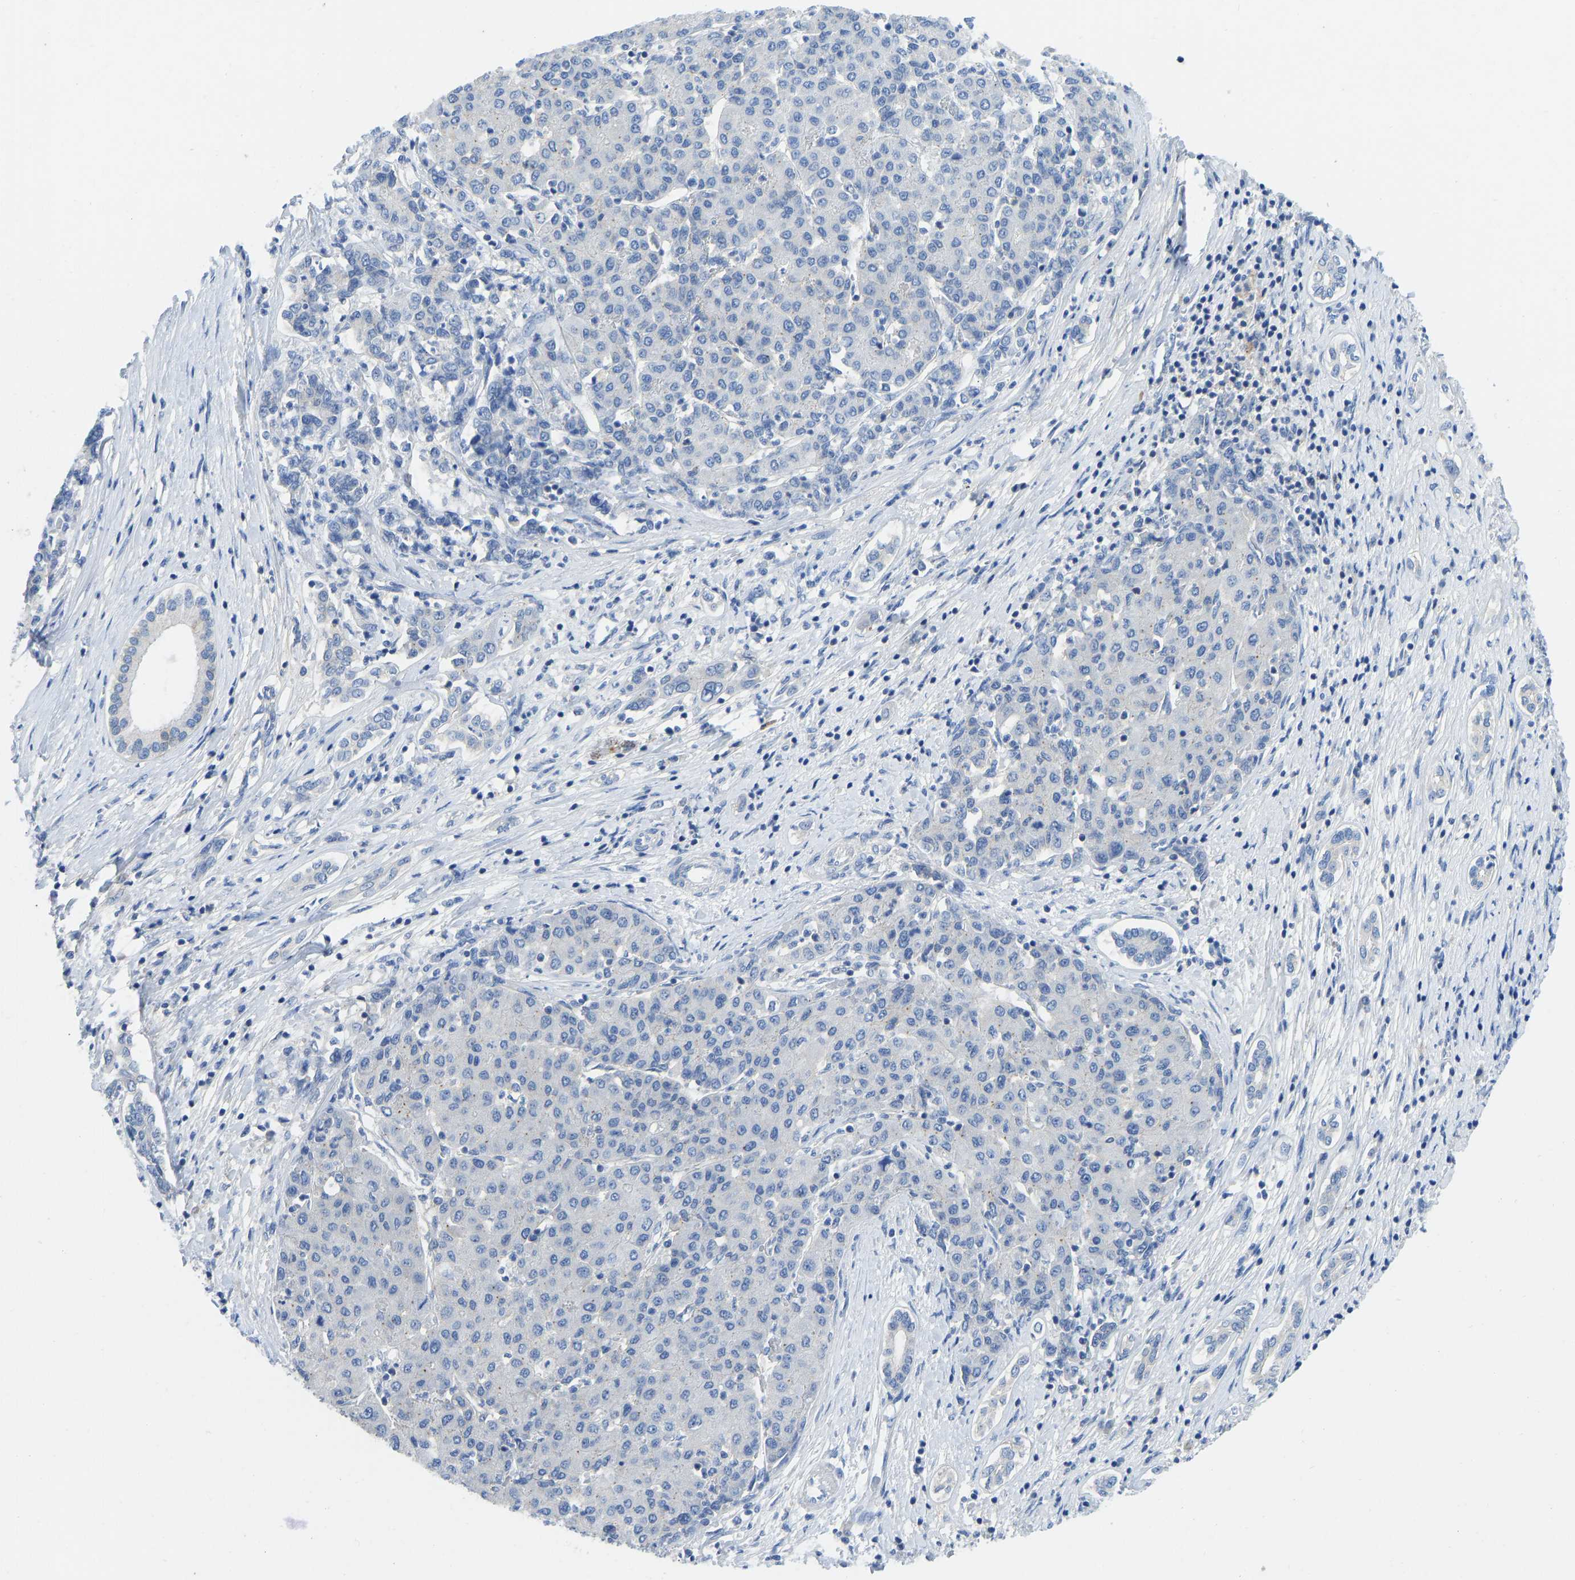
{"staining": {"intensity": "negative", "quantity": "none", "location": "none"}, "tissue": "liver cancer", "cell_type": "Tumor cells", "image_type": "cancer", "snomed": [{"axis": "morphology", "description": "Carcinoma, Hepatocellular, NOS"}, {"axis": "topography", "description": "Liver"}], "caption": "The histopathology image exhibits no significant positivity in tumor cells of hepatocellular carcinoma (liver). The staining was performed using DAB to visualize the protein expression in brown, while the nuclei were stained in blue with hematoxylin (Magnification: 20x).", "gene": "NDRG3", "patient": {"sex": "male", "age": 65}}